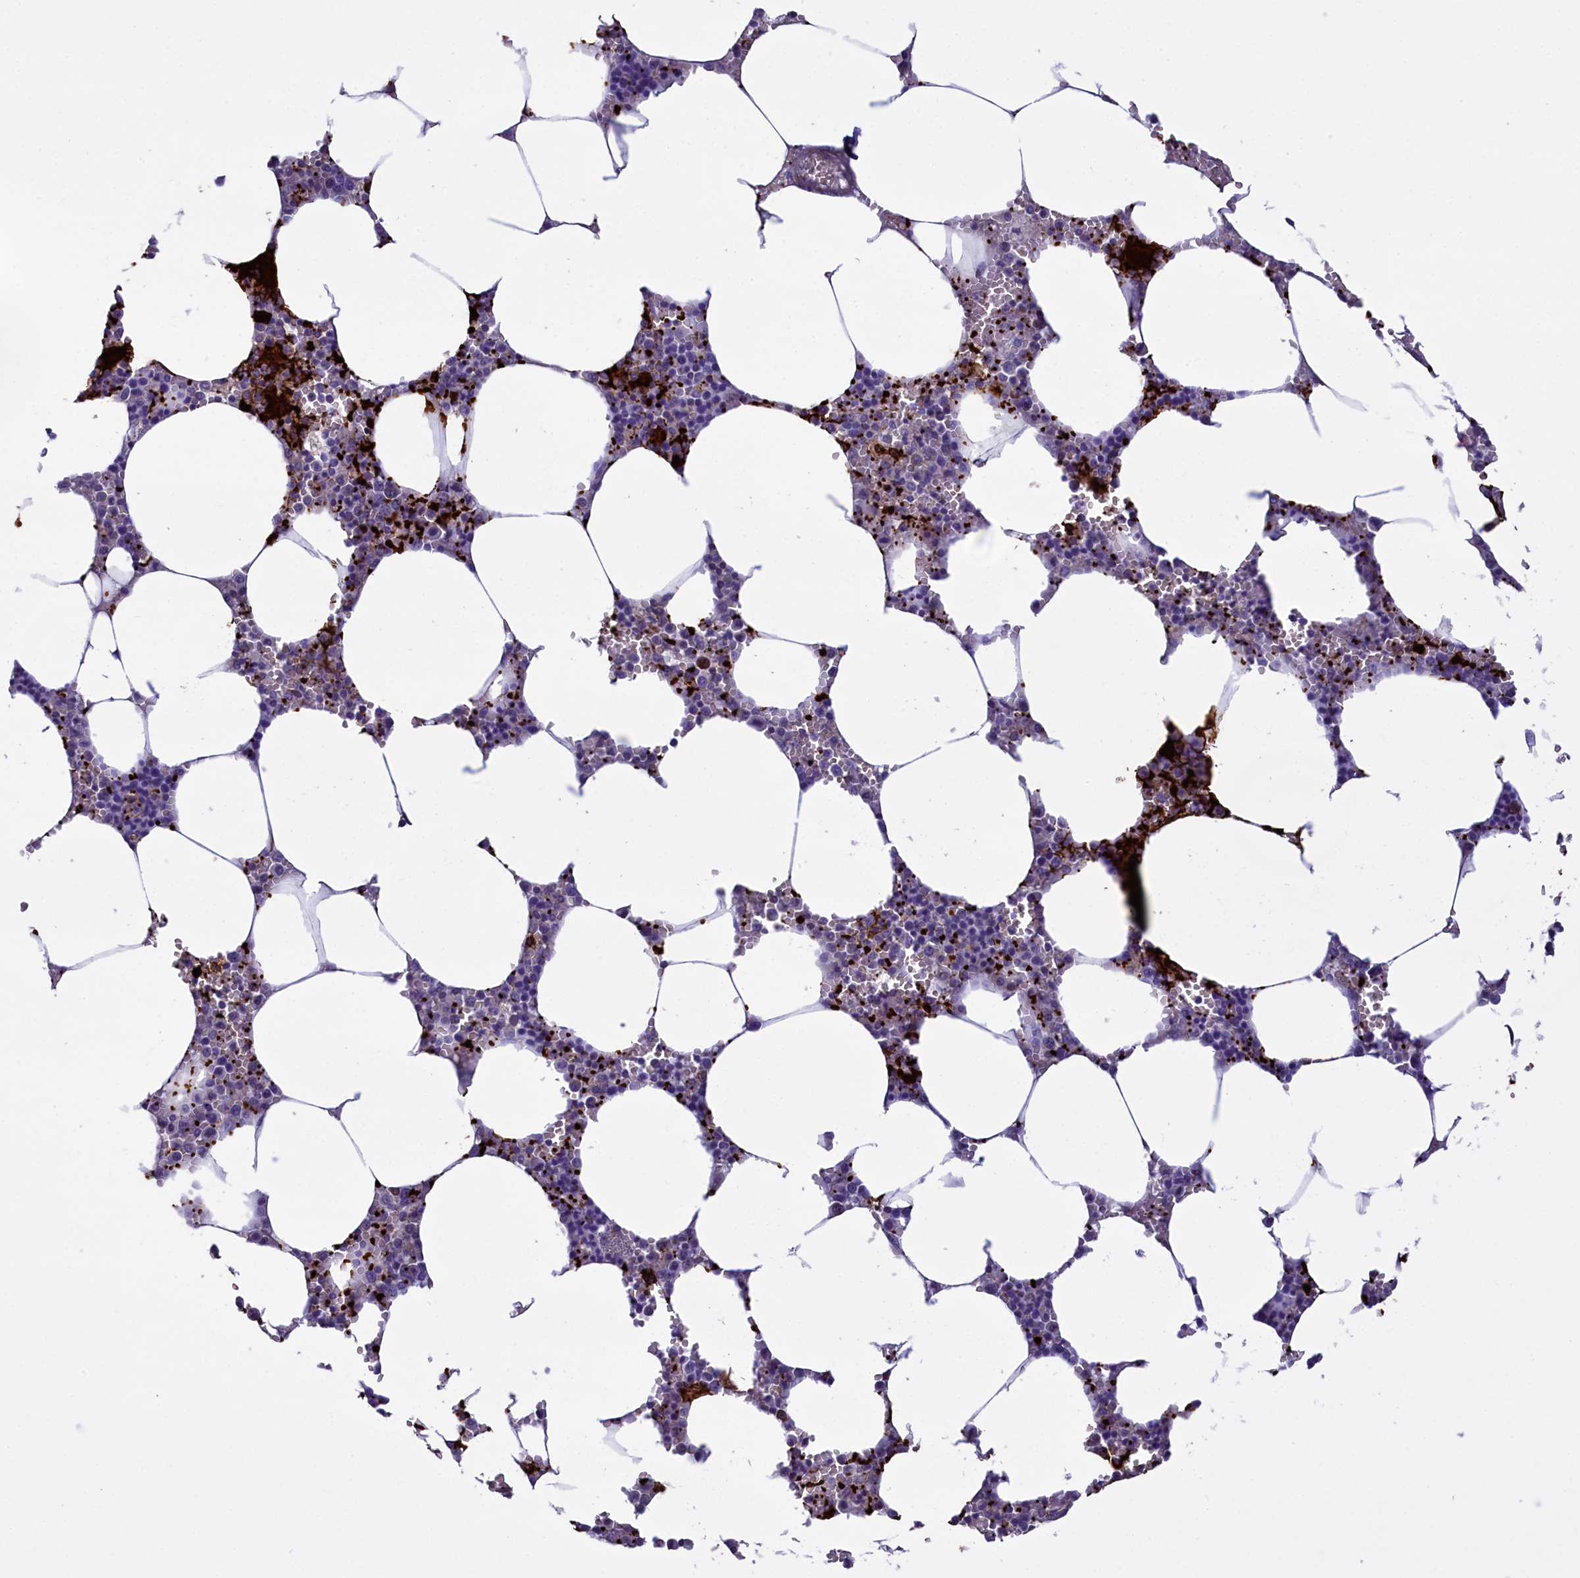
{"staining": {"intensity": "strong", "quantity": "<25%", "location": "cytoplasmic/membranous"}, "tissue": "bone marrow", "cell_type": "Hematopoietic cells", "image_type": "normal", "snomed": [{"axis": "morphology", "description": "Normal tissue, NOS"}, {"axis": "topography", "description": "Bone marrow"}], "caption": "Immunohistochemical staining of benign human bone marrow displays strong cytoplasmic/membranous protein expression in about <25% of hematopoietic cells. Immunohistochemistry stains the protein of interest in brown and the nuclei are stained blue.", "gene": "HEATR3", "patient": {"sex": "male", "age": 70}}